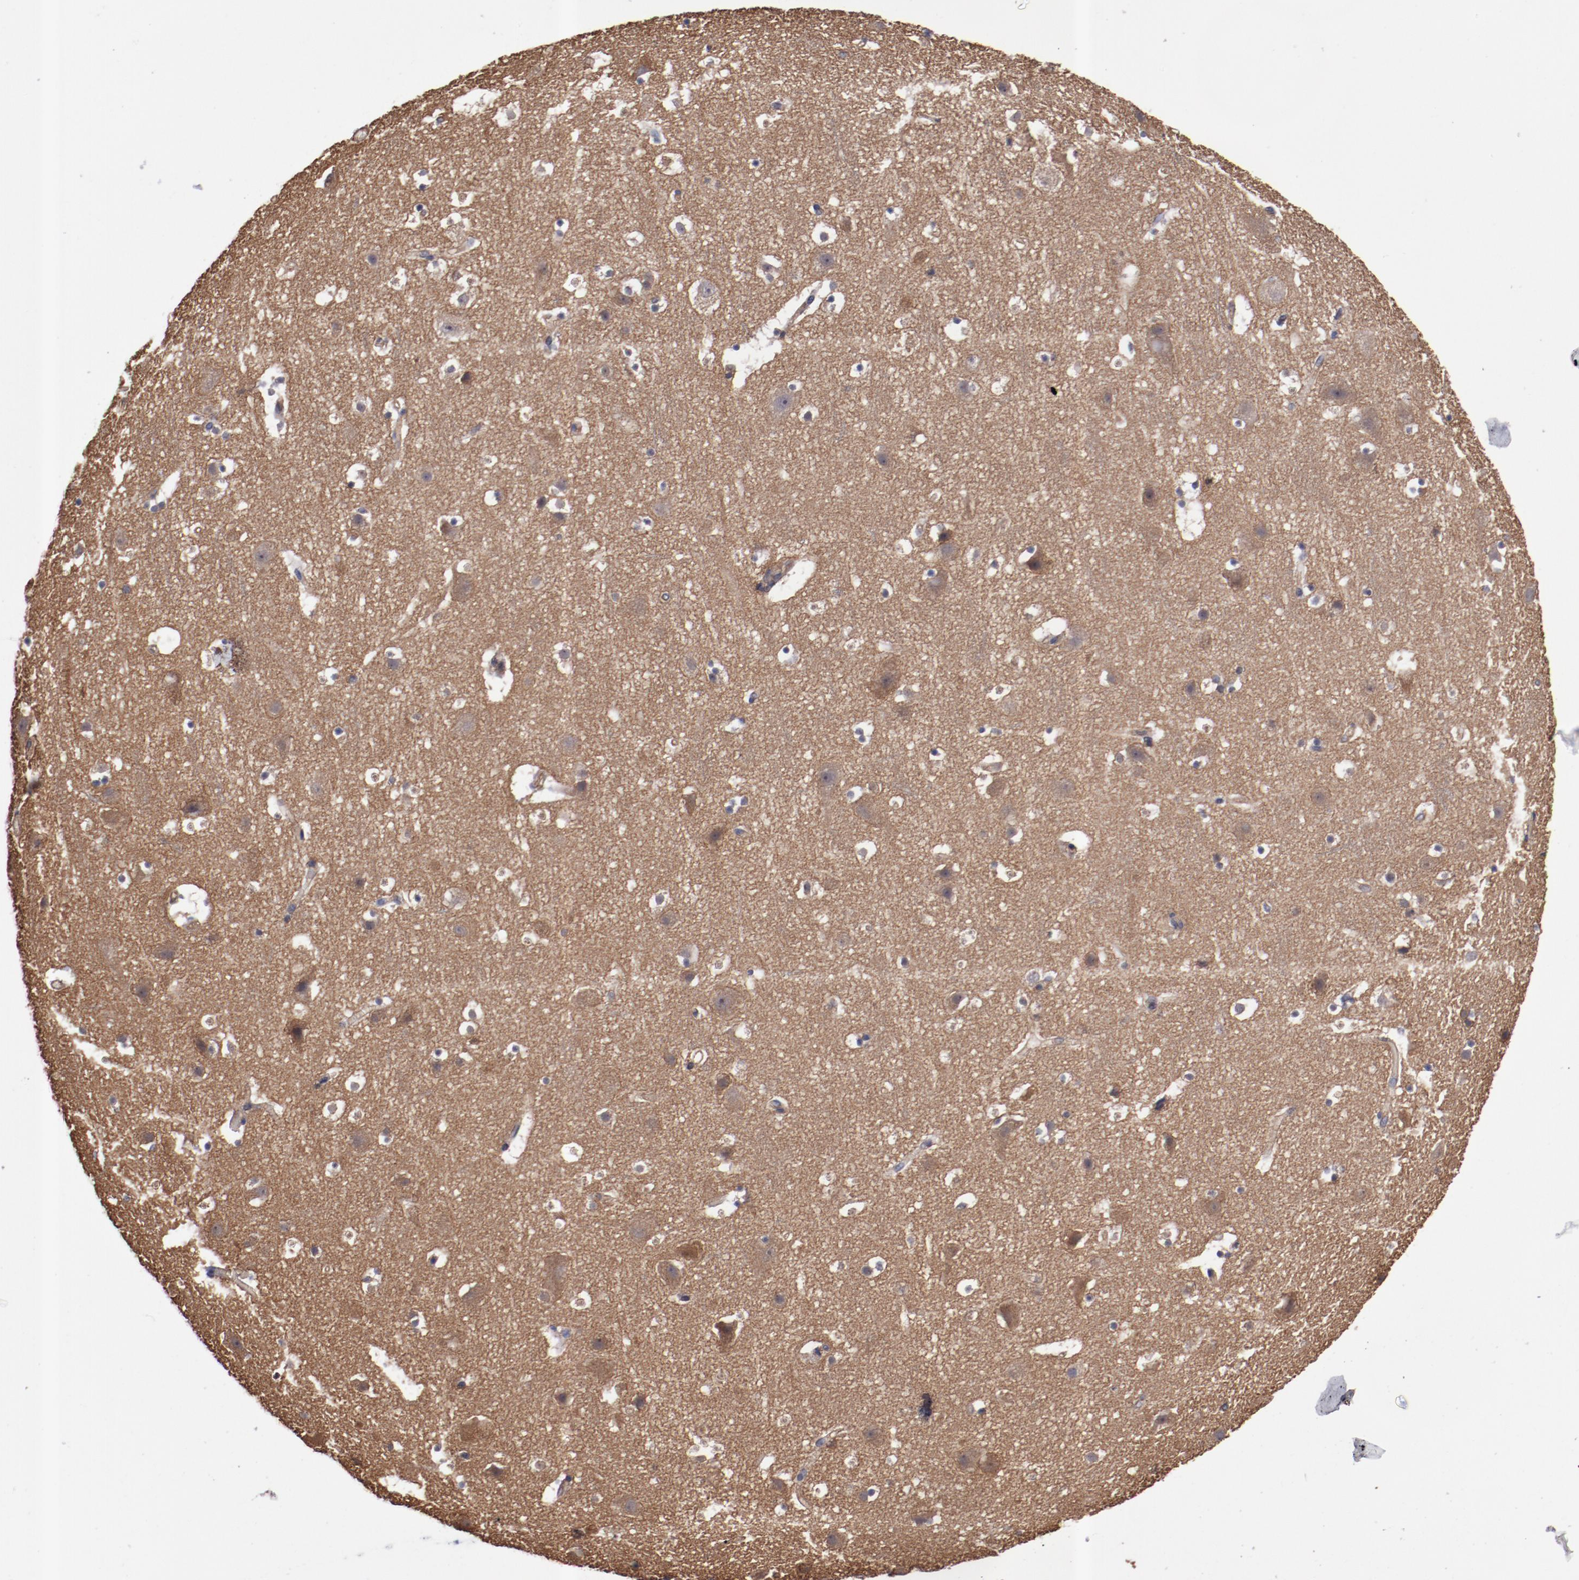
{"staining": {"intensity": "negative", "quantity": "none", "location": "none"}, "tissue": "cerebral cortex", "cell_type": "Endothelial cells", "image_type": "normal", "snomed": [{"axis": "morphology", "description": "Normal tissue, NOS"}, {"axis": "topography", "description": "Cerebral cortex"}], "caption": "Protein analysis of unremarkable cerebral cortex exhibits no significant positivity in endothelial cells. The staining was performed using DAB (3,3'-diaminobenzidine) to visualize the protein expression in brown, while the nuclei were stained in blue with hematoxylin (Magnification: 20x).", "gene": "DNAAF2", "patient": {"sex": "male", "age": 45}}